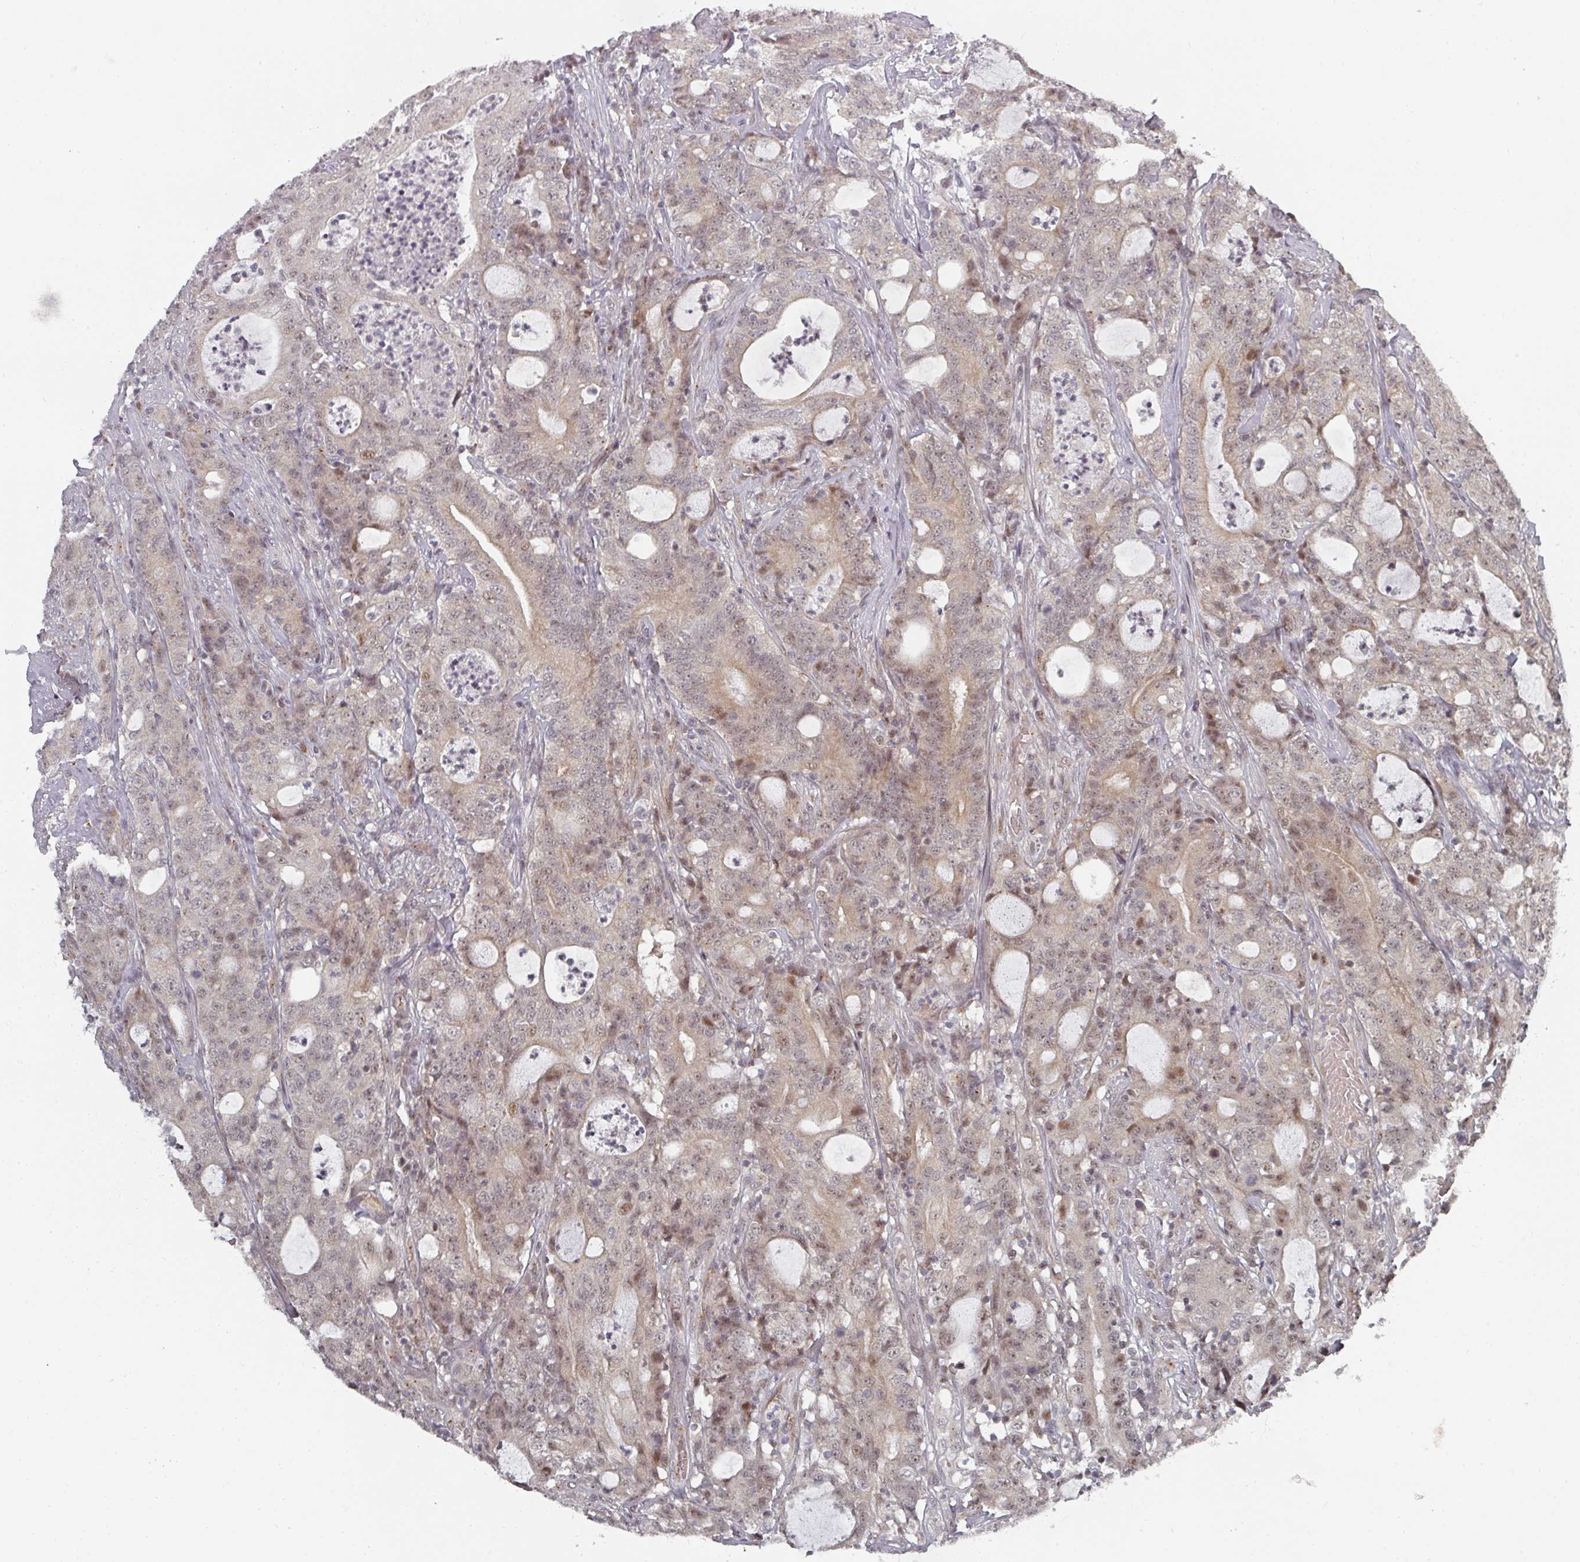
{"staining": {"intensity": "weak", "quantity": ">75%", "location": "cytoplasmic/membranous,nuclear"}, "tissue": "colorectal cancer", "cell_type": "Tumor cells", "image_type": "cancer", "snomed": [{"axis": "morphology", "description": "Adenocarcinoma, NOS"}, {"axis": "topography", "description": "Colon"}], "caption": "Human colorectal adenocarcinoma stained with a brown dye displays weak cytoplasmic/membranous and nuclear positive expression in approximately >75% of tumor cells.", "gene": "KIF1C", "patient": {"sex": "male", "age": 83}}